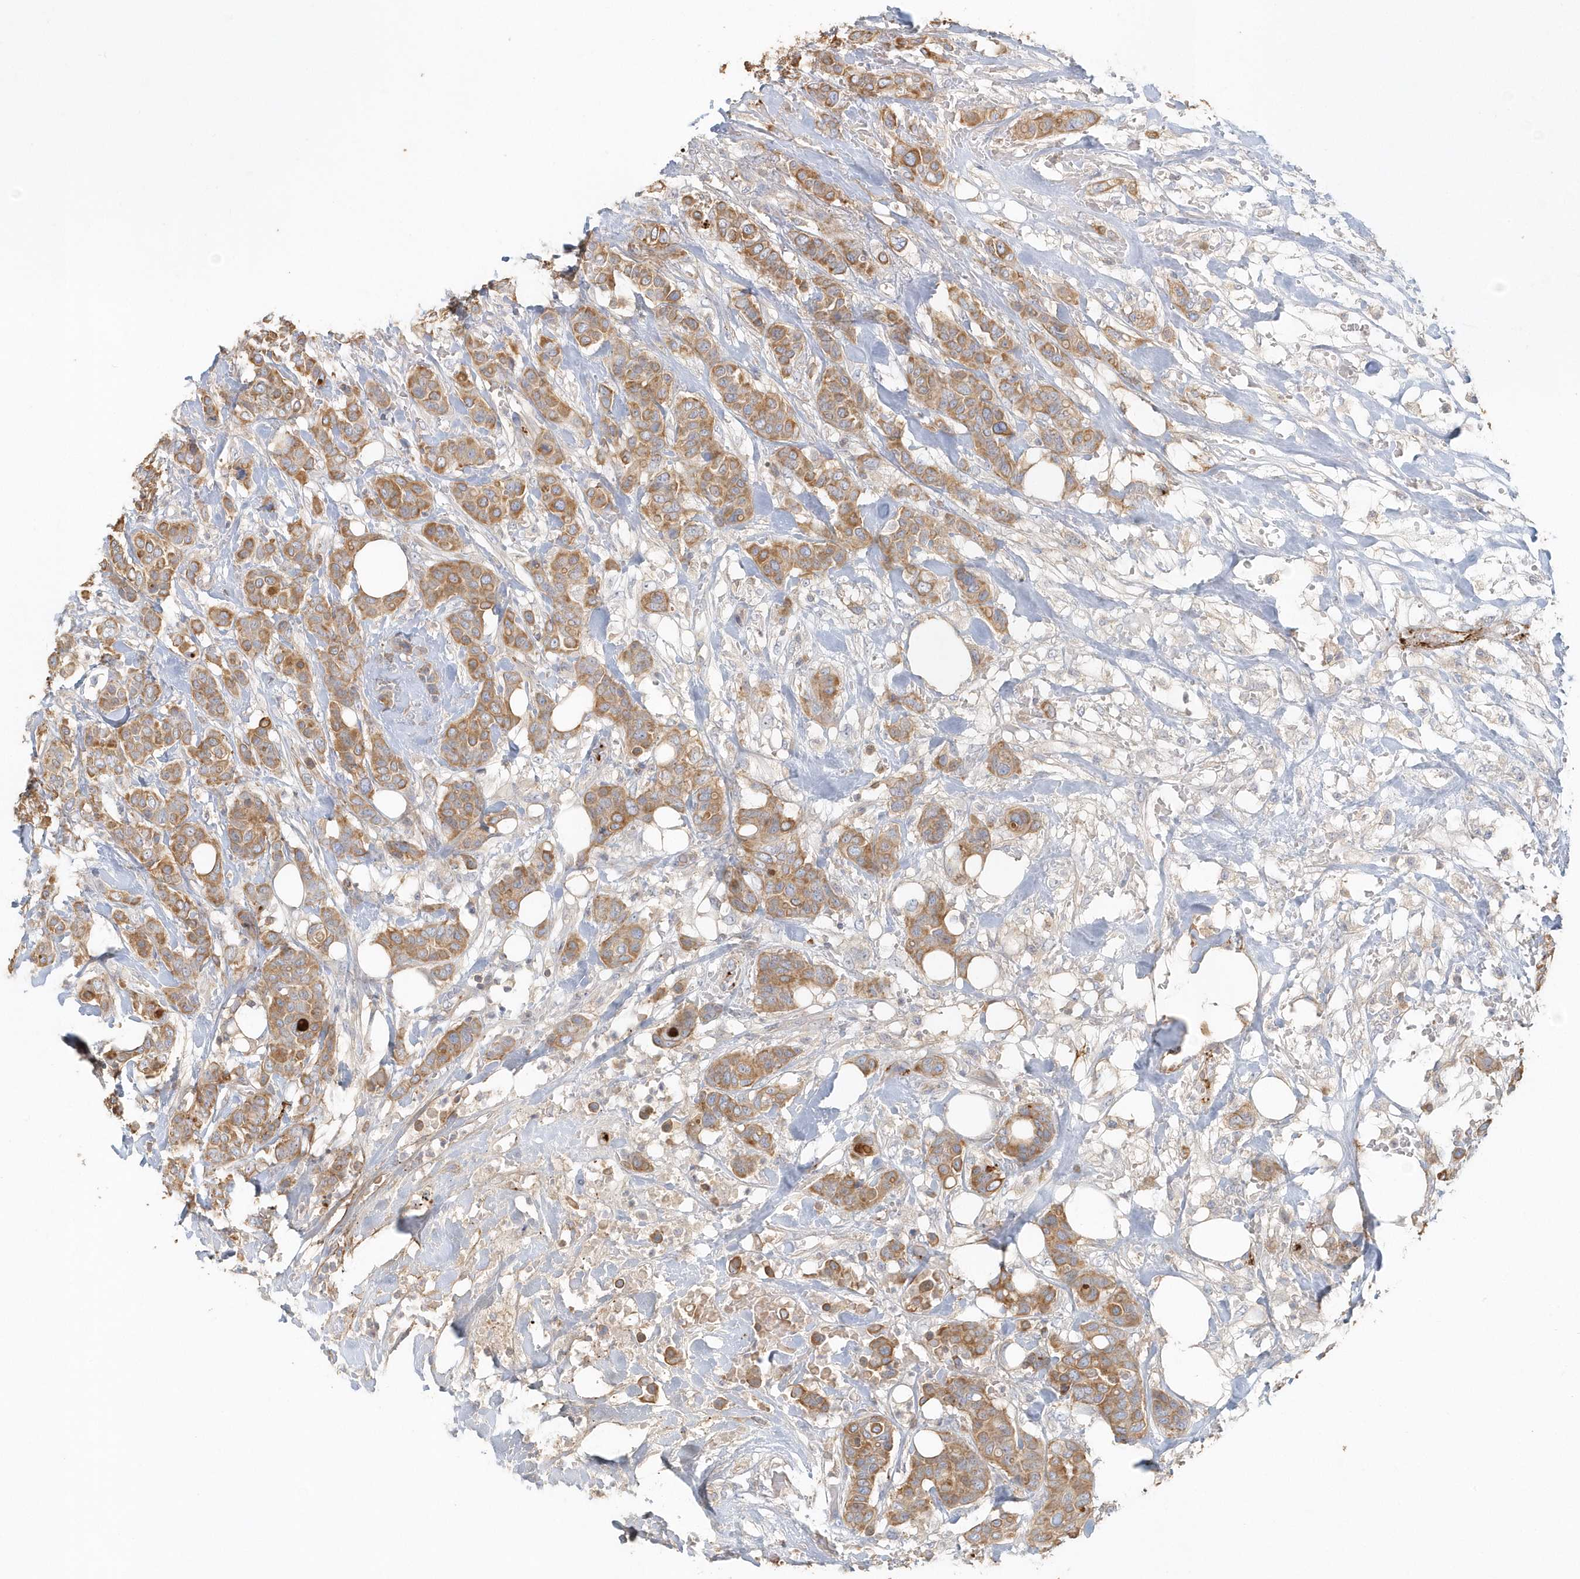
{"staining": {"intensity": "moderate", "quantity": ">75%", "location": "cytoplasmic/membranous"}, "tissue": "breast cancer", "cell_type": "Tumor cells", "image_type": "cancer", "snomed": [{"axis": "morphology", "description": "Lobular carcinoma"}, {"axis": "topography", "description": "Breast"}], "caption": "This photomicrograph reveals breast cancer (lobular carcinoma) stained with immunohistochemistry to label a protein in brown. The cytoplasmic/membranous of tumor cells show moderate positivity for the protein. Nuclei are counter-stained blue.", "gene": "MMRN1", "patient": {"sex": "female", "age": 51}}